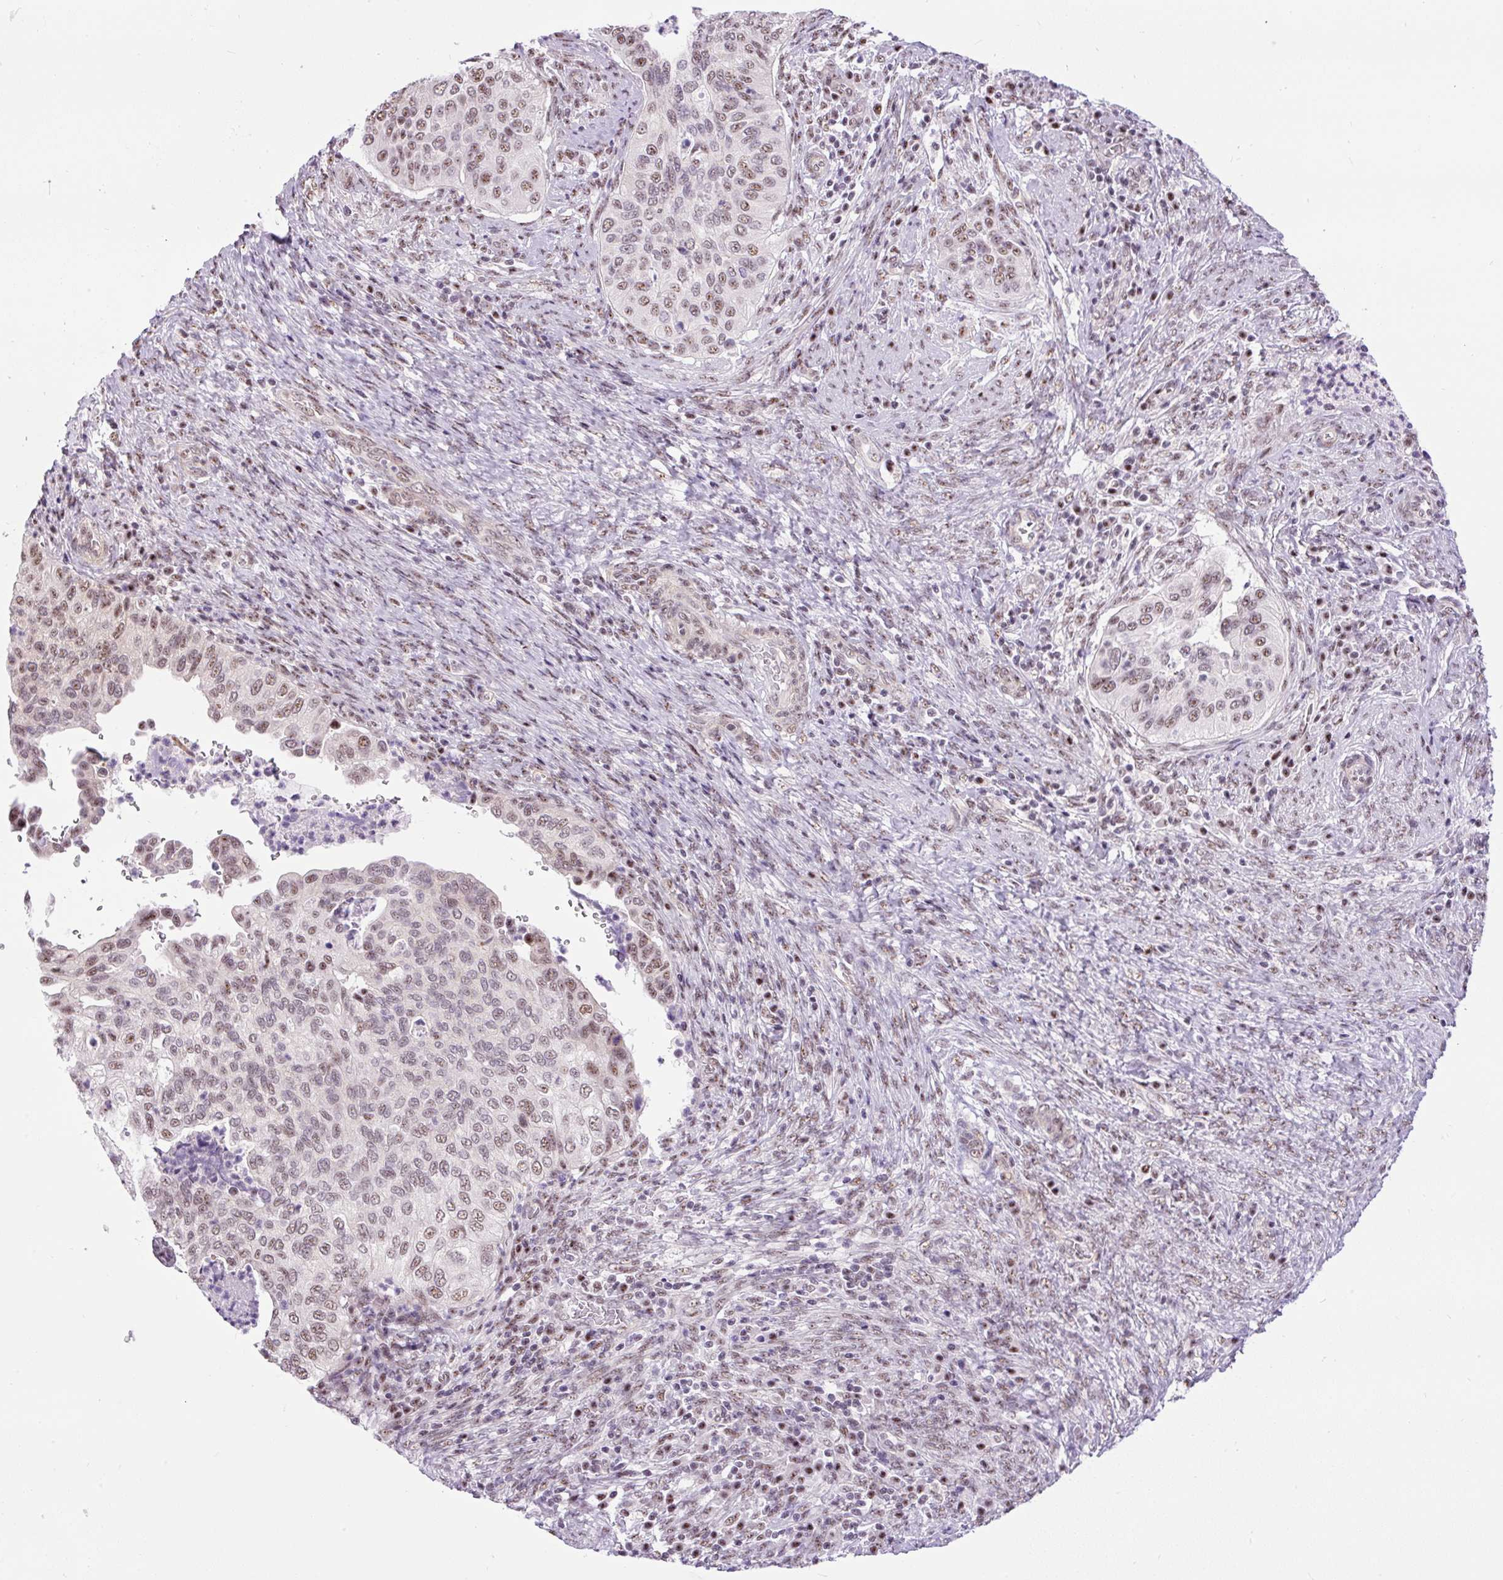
{"staining": {"intensity": "moderate", "quantity": "25%-75%", "location": "nuclear"}, "tissue": "cervical cancer", "cell_type": "Tumor cells", "image_type": "cancer", "snomed": [{"axis": "morphology", "description": "Squamous cell carcinoma, NOS"}, {"axis": "topography", "description": "Cervix"}], "caption": "High-magnification brightfield microscopy of cervical cancer stained with DAB (brown) and counterstained with hematoxylin (blue). tumor cells exhibit moderate nuclear expression is present in about25%-75% of cells.", "gene": "SMC5", "patient": {"sex": "female", "age": 38}}